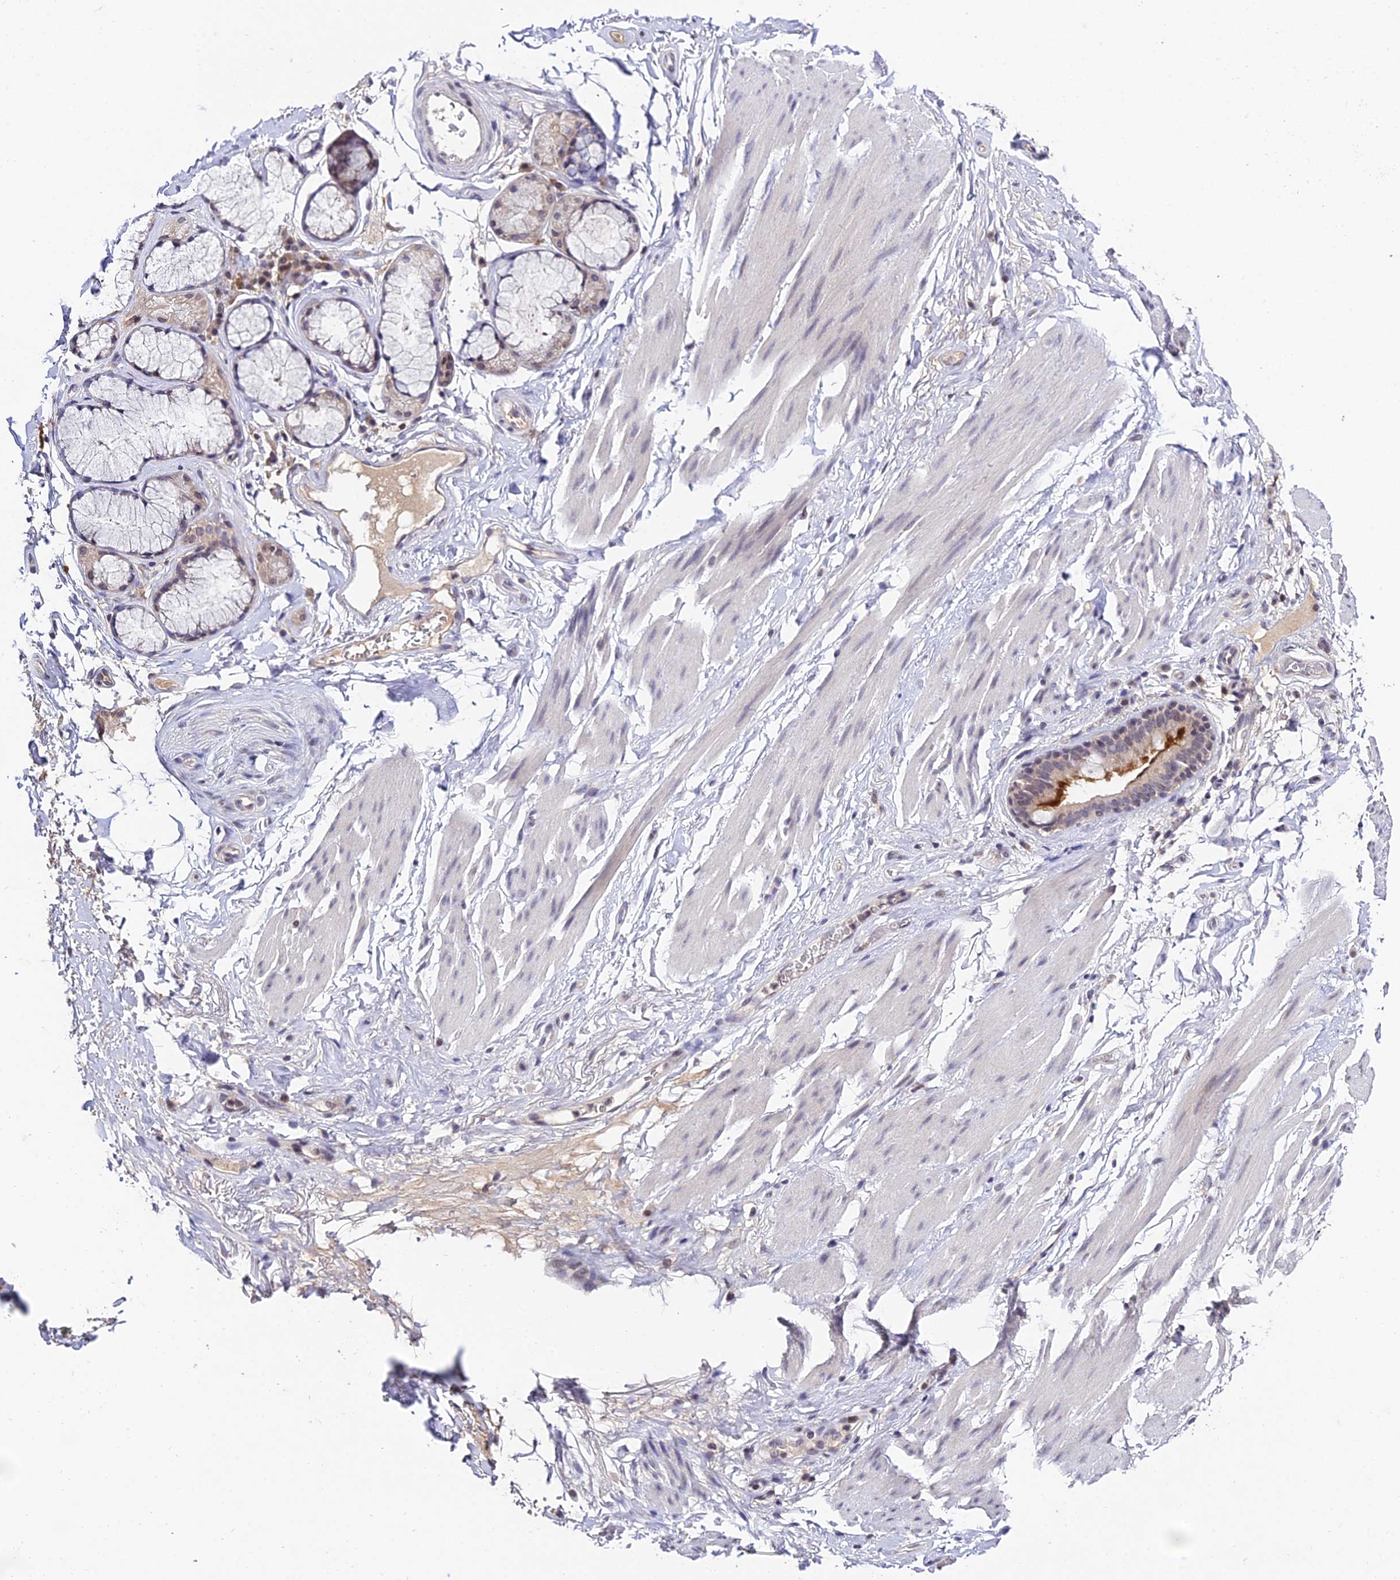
{"staining": {"intensity": "weak", "quantity": ">75%", "location": "nuclear"}, "tissue": "adipose tissue", "cell_type": "Adipocytes", "image_type": "normal", "snomed": [{"axis": "morphology", "description": "Normal tissue, NOS"}, {"axis": "topography", "description": "Cartilage tissue"}], "caption": "Protein staining of normal adipose tissue displays weak nuclear positivity in about >75% of adipocytes. Using DAB (brown) and hematoxylin (blue) stains, captured at high magnification using brightfield microscopy.", "gene": "TEKT1", "patient": {"sex": "female", "age": 63}}